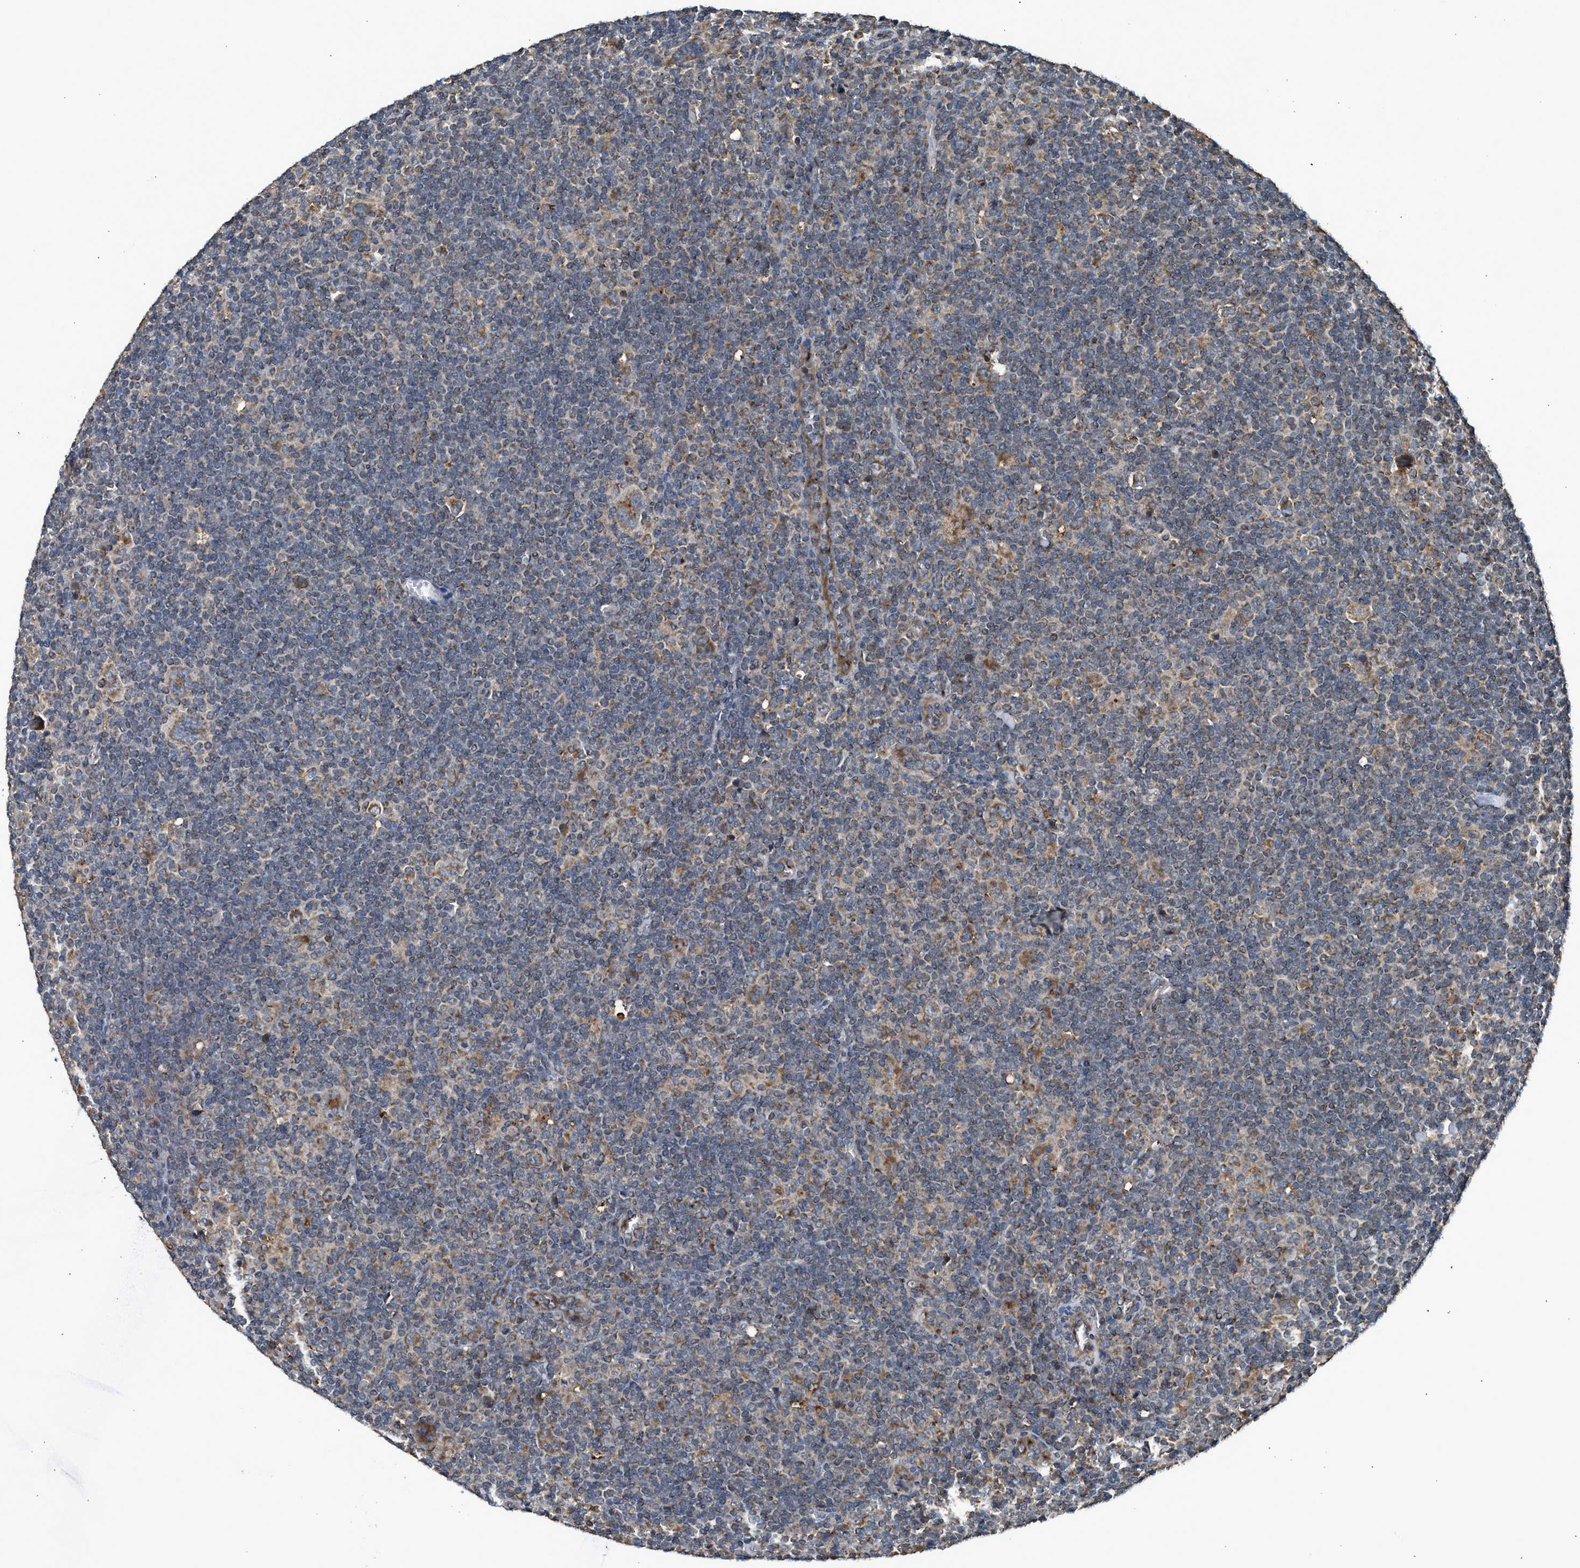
{"staining": {"intensity": "moderate", "quantity": ">75%", "location": "cytoplasmic/membranous"}, "tissue": "lymphoma", "cell_type": "Tumor cells", "image_type": "cancer", "snomed": [{"axis": "morphology", "description": "Hodgkin's disease, NOS"}, {"axis": "topography", "description": "Lymph node"}], "caption": "High-magnification brightfield microscopy of lymphoma stained with DAB (3,3'-diaminobenzidine) (brown) and counterstained with hematoxylin (blue). tumor cells exhibit moderate cytoplasmic/membranous staining is identified in approximately>75% of cells.", "gene": "STARD3", "patient": {"sex": "female", "age": 57}}